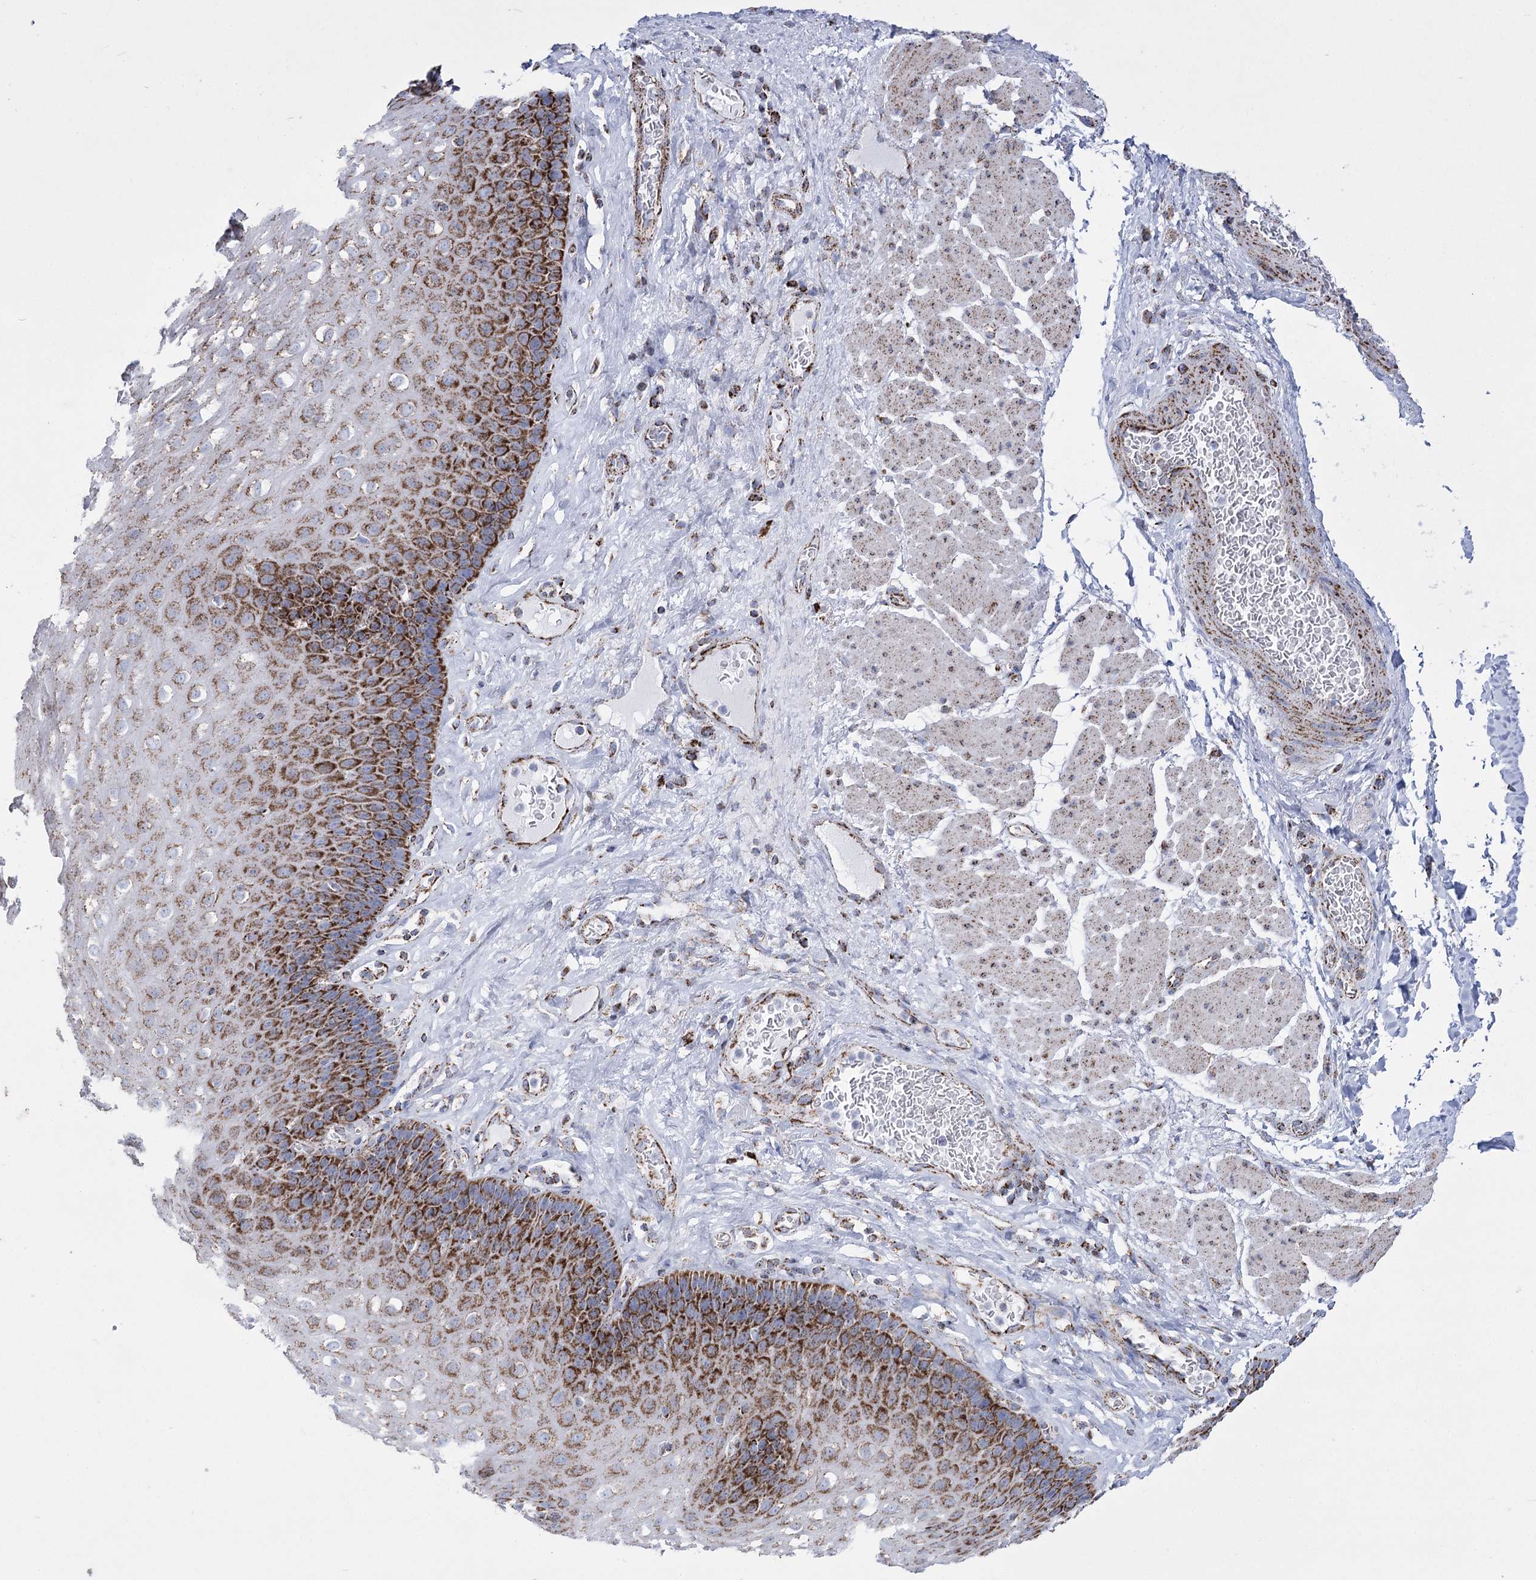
{"staining": {"intensity": "strong", "quantity": "25%-75%", "location": "cytoplasmic/membranous"}, "tissue": "esophagus", "cell_type": "Squamous epithelial cells", "image_type": "normal", "snomed": [{"axis": "morphology", "description": "Normal tissue, NOS"}, {"axis": "topography", "description": "Esophagus"}], "caption": "Unremarkable esophagus reveals strong cytoplasmic/membranous expression in approximately 25%-75% of squamous epithelial cells, visualized by immunohistochemistry. The staining was performed using DAB (3,3'-diaminobenzidine) to visualize the protein expression in brown, while the nuclei were stained in blue with hematoxylin (Magnification: 20x).", "gene": "PDHB", "patient": {"sex": "female", "age": 66}}